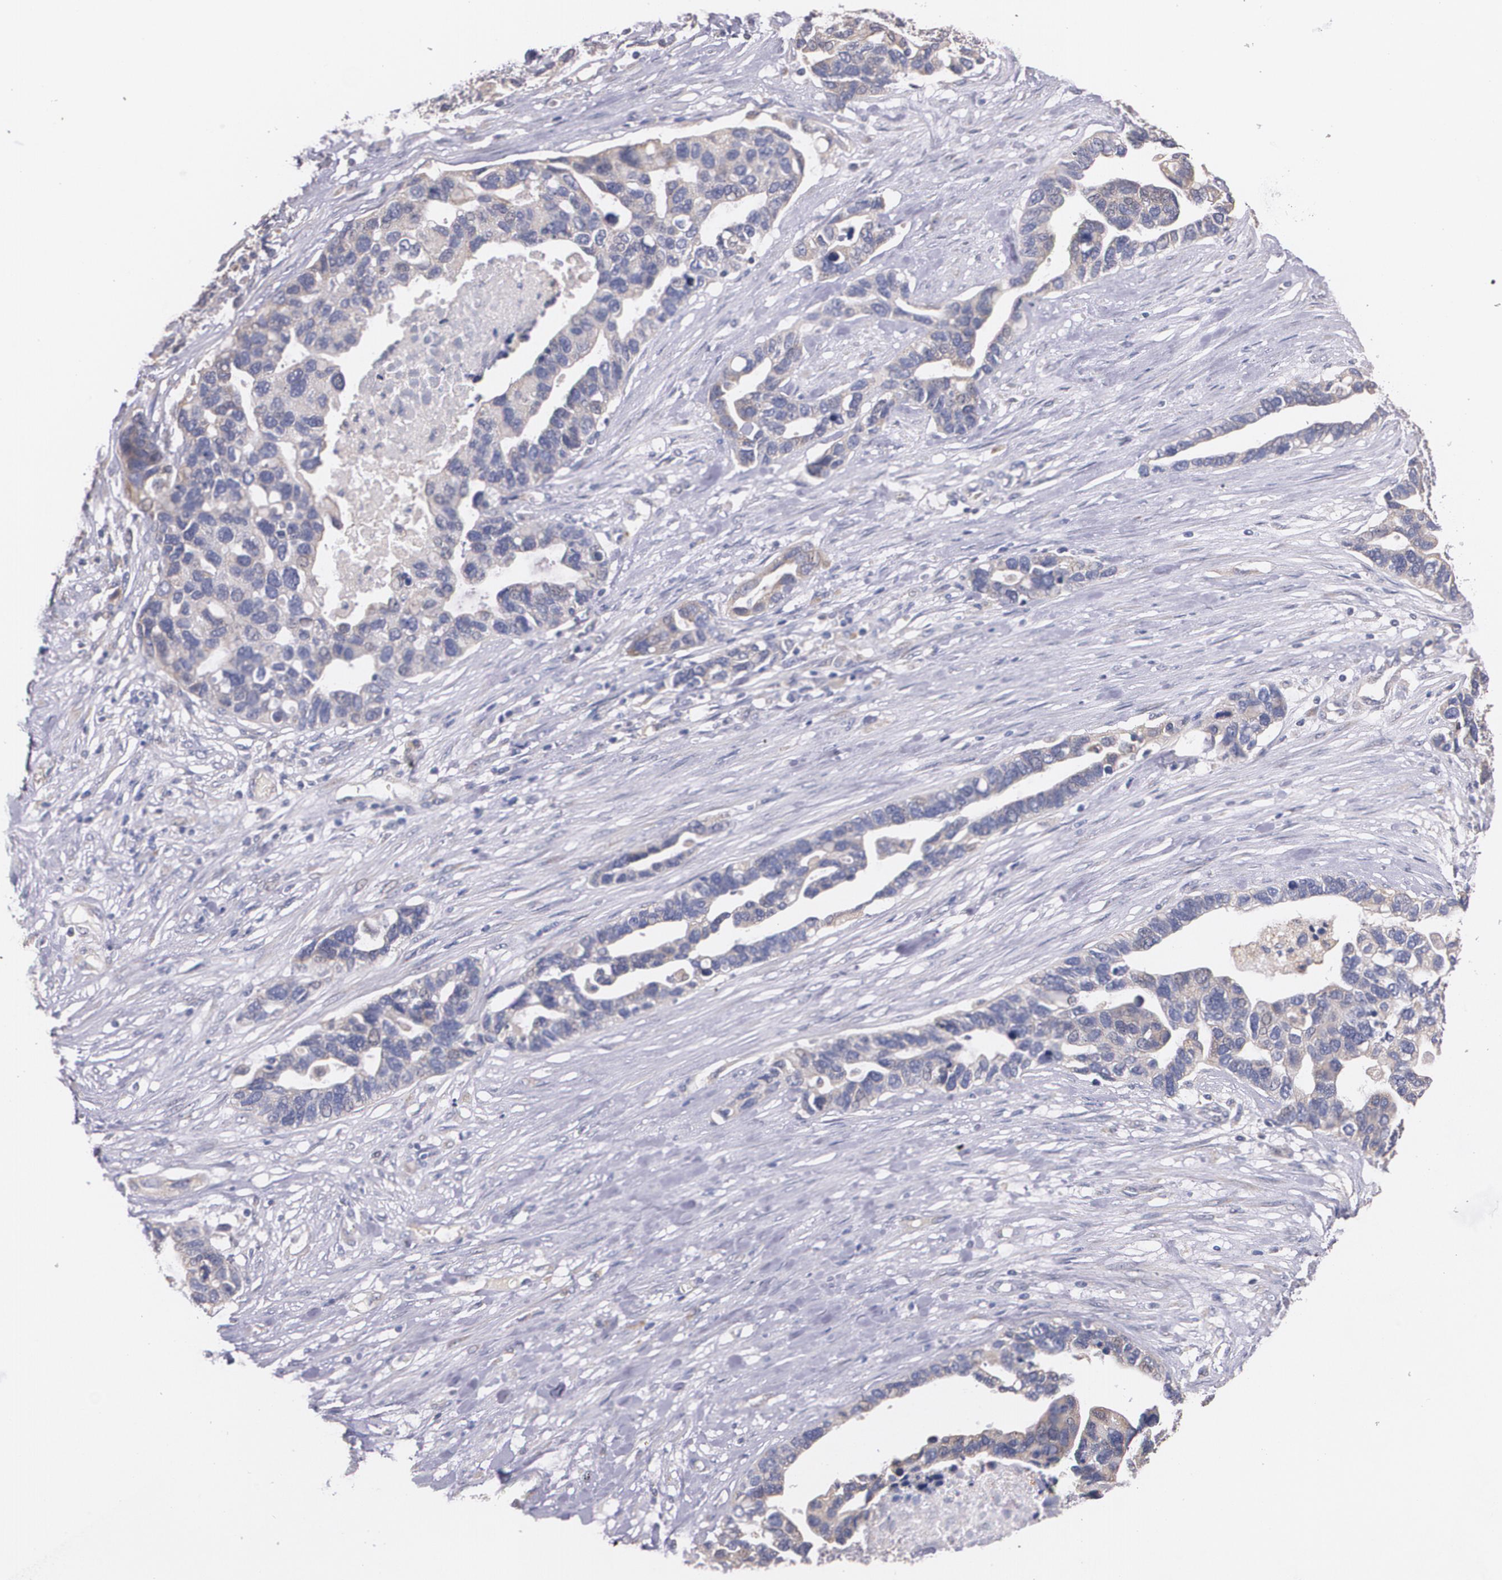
{"staining": {"intensity": "weak", "quantity": "25%-75%", "location": "cytoplasmic/membranous"}, "tissue": "ovarian cancer", "cell_type": "Tumor cells", "image_type": "cancer", "snomed": [{"axis": "morphology", "description": "Cystadenocarcinoma, serous, NOS"}, {"axis": "topography", "description": "Ovary"}], "caption": "Ovarian serous cystadenocarcinoma tissue displays weak cytoplasmic/membranous positivity in about 25%-75% of tumor cells", "gene": "AMBP", "patient": {"sex": "female", "age": 54}}